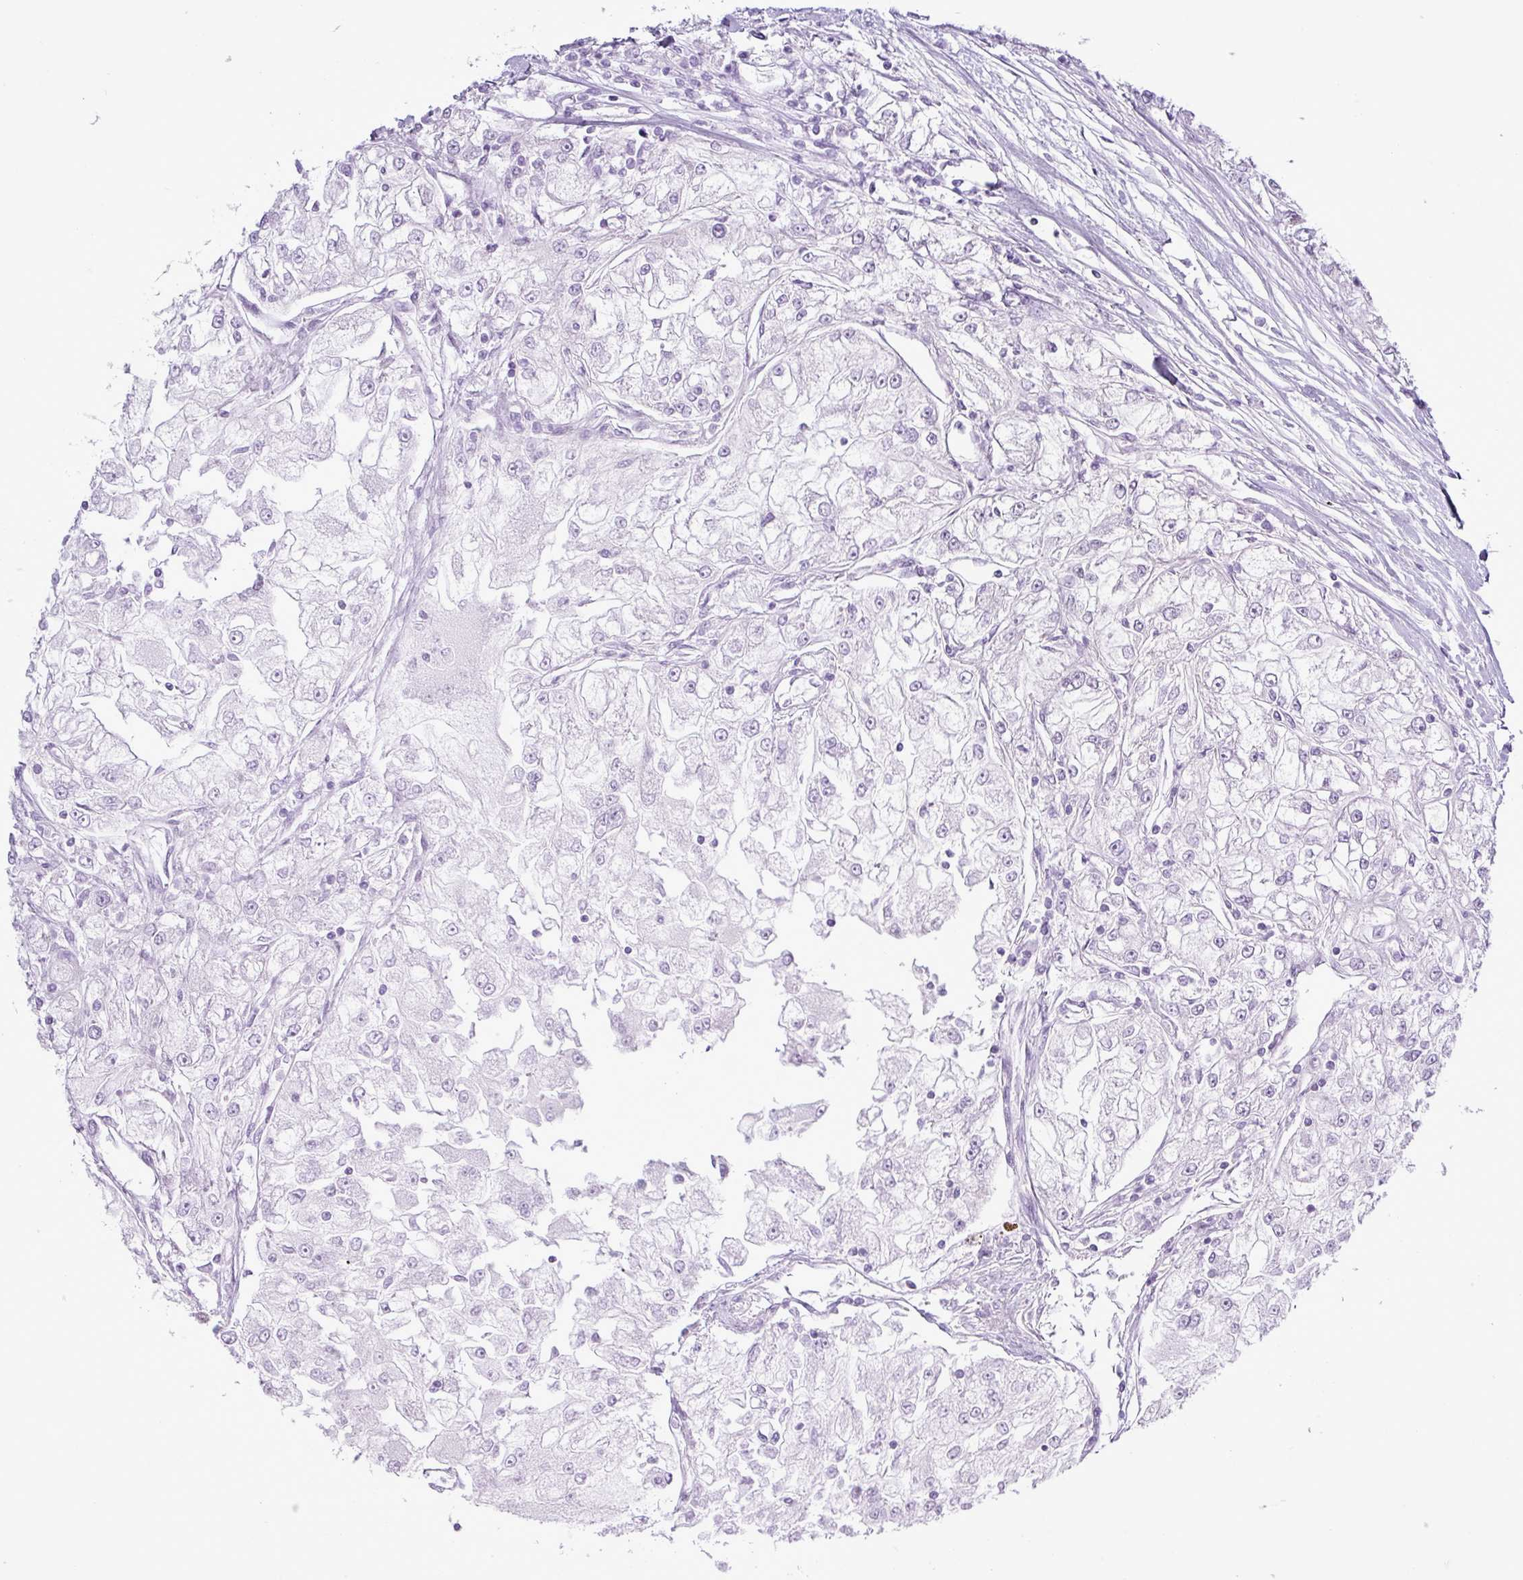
{"staining": {"intensity": "negative", "quantity": "none", "location": "none"}, "tissue": "renal cancer", "cell_type": "Tumor cells", "image_type": "cancer", "snomed": [{"axis": "morphology", "description": "Adenocarcinoma, NOS"}, {"axis": "topography", "description": "Kidney"}], "caption": "A photomicrograph of renal adenocarcinoma stained for a protein demonstrates no brown staining in tumor cells.", "gene": "ALDH3A1", "patient": {"sex": "female", "age": 72}}